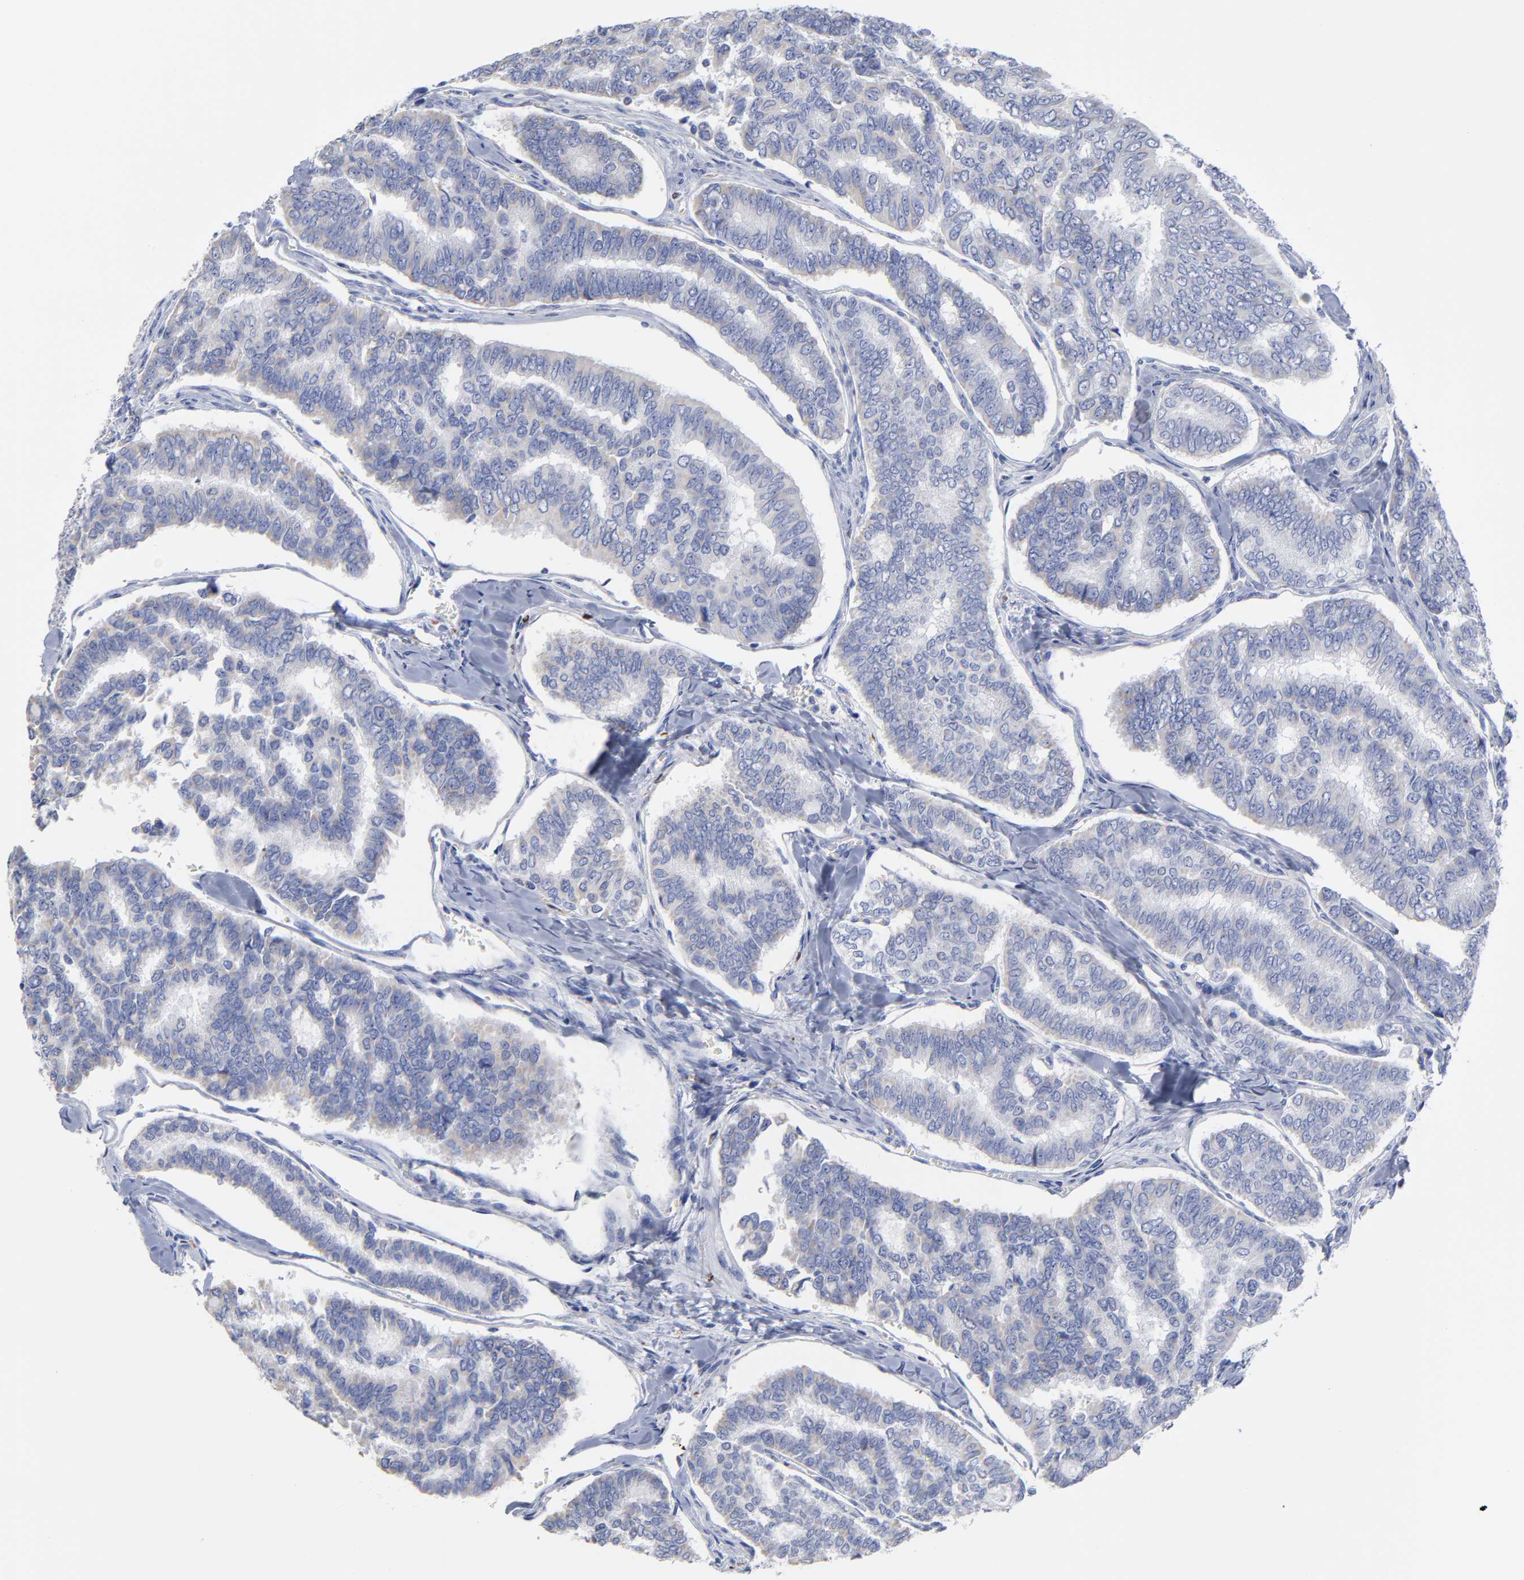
{"staining": {"intensity": "weak", "quantity": "25%-75%", "location": "cytoplasmic/membranous"}, "tissue": "thyroid cancer", "cell_type": "Tumor cells", "image_type": "cancer", "snomed": [{"axis": "morphology", "description": "Papillary adenocarcinoma, NOS"}, {"axis": "topography", "description": "Thyroid gland"}], "caption": "Tumor cells exhibit low levels of weak cytoplasmic/membranous expression in about 25%-75% of cells in human papillary adenocarcinoma (thyroid).", "gene": "PTP4A1", "patient": {"sex": "female", "age": 35}}